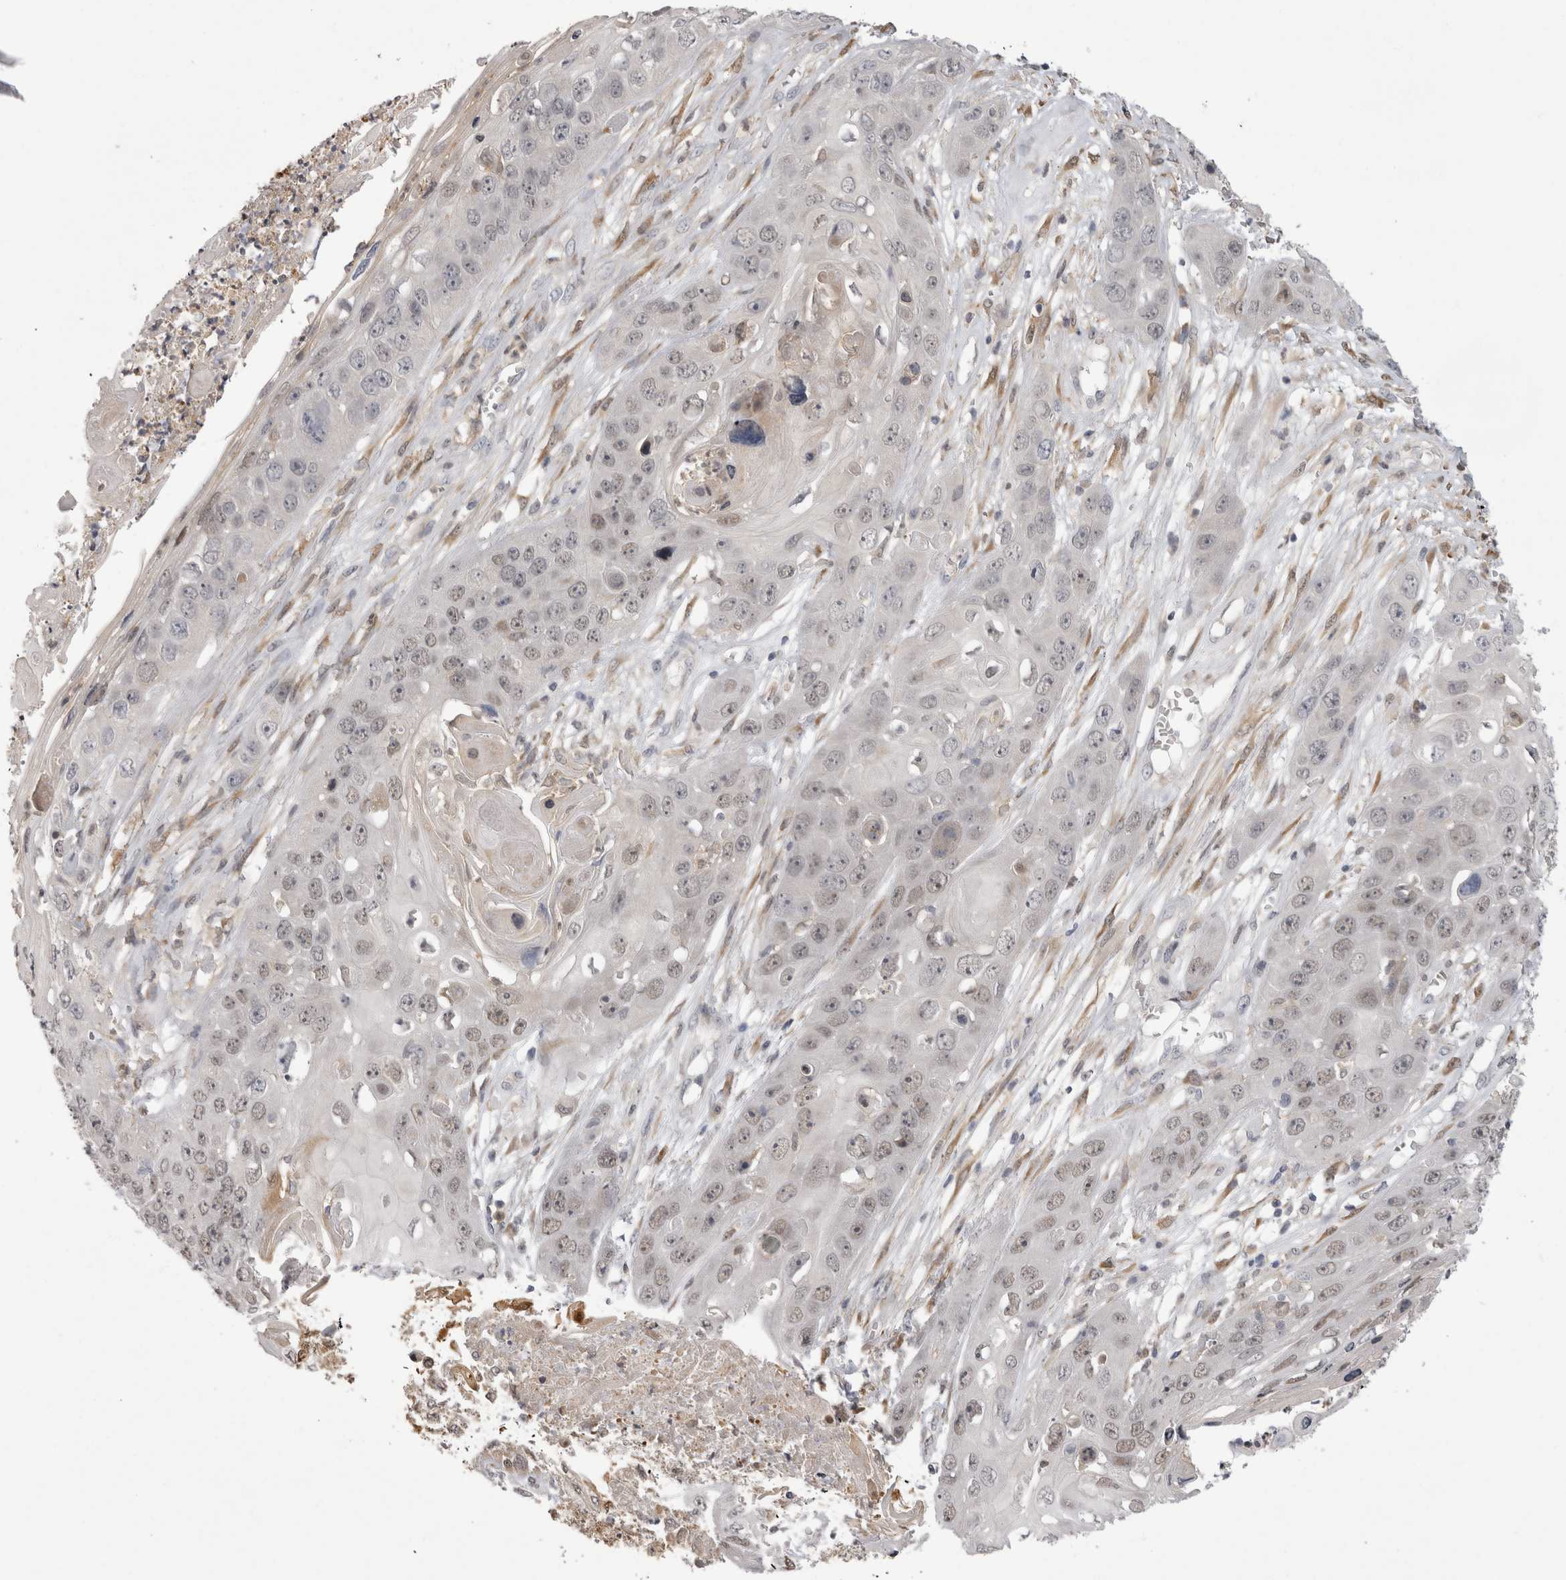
{"staining": {"intensity": "weak", "quantity": "25%-75%", "location": "nuclear"}, "tissue": "skin cancer", "cell_type": "Tumor cells", "image_type": "cancer", "snomed": [{"axis": "morphology", "description": "Squamous cell carcinoma, NOS"}, {"axis": "topography", "description": "Skin"}], "caption": "Squamous cell carcinoma (skin) stained with a protein marker shows weak staining in tumor cells.", "gene": "CHIC2", "patient": {"sex": "male", "age": 55}}